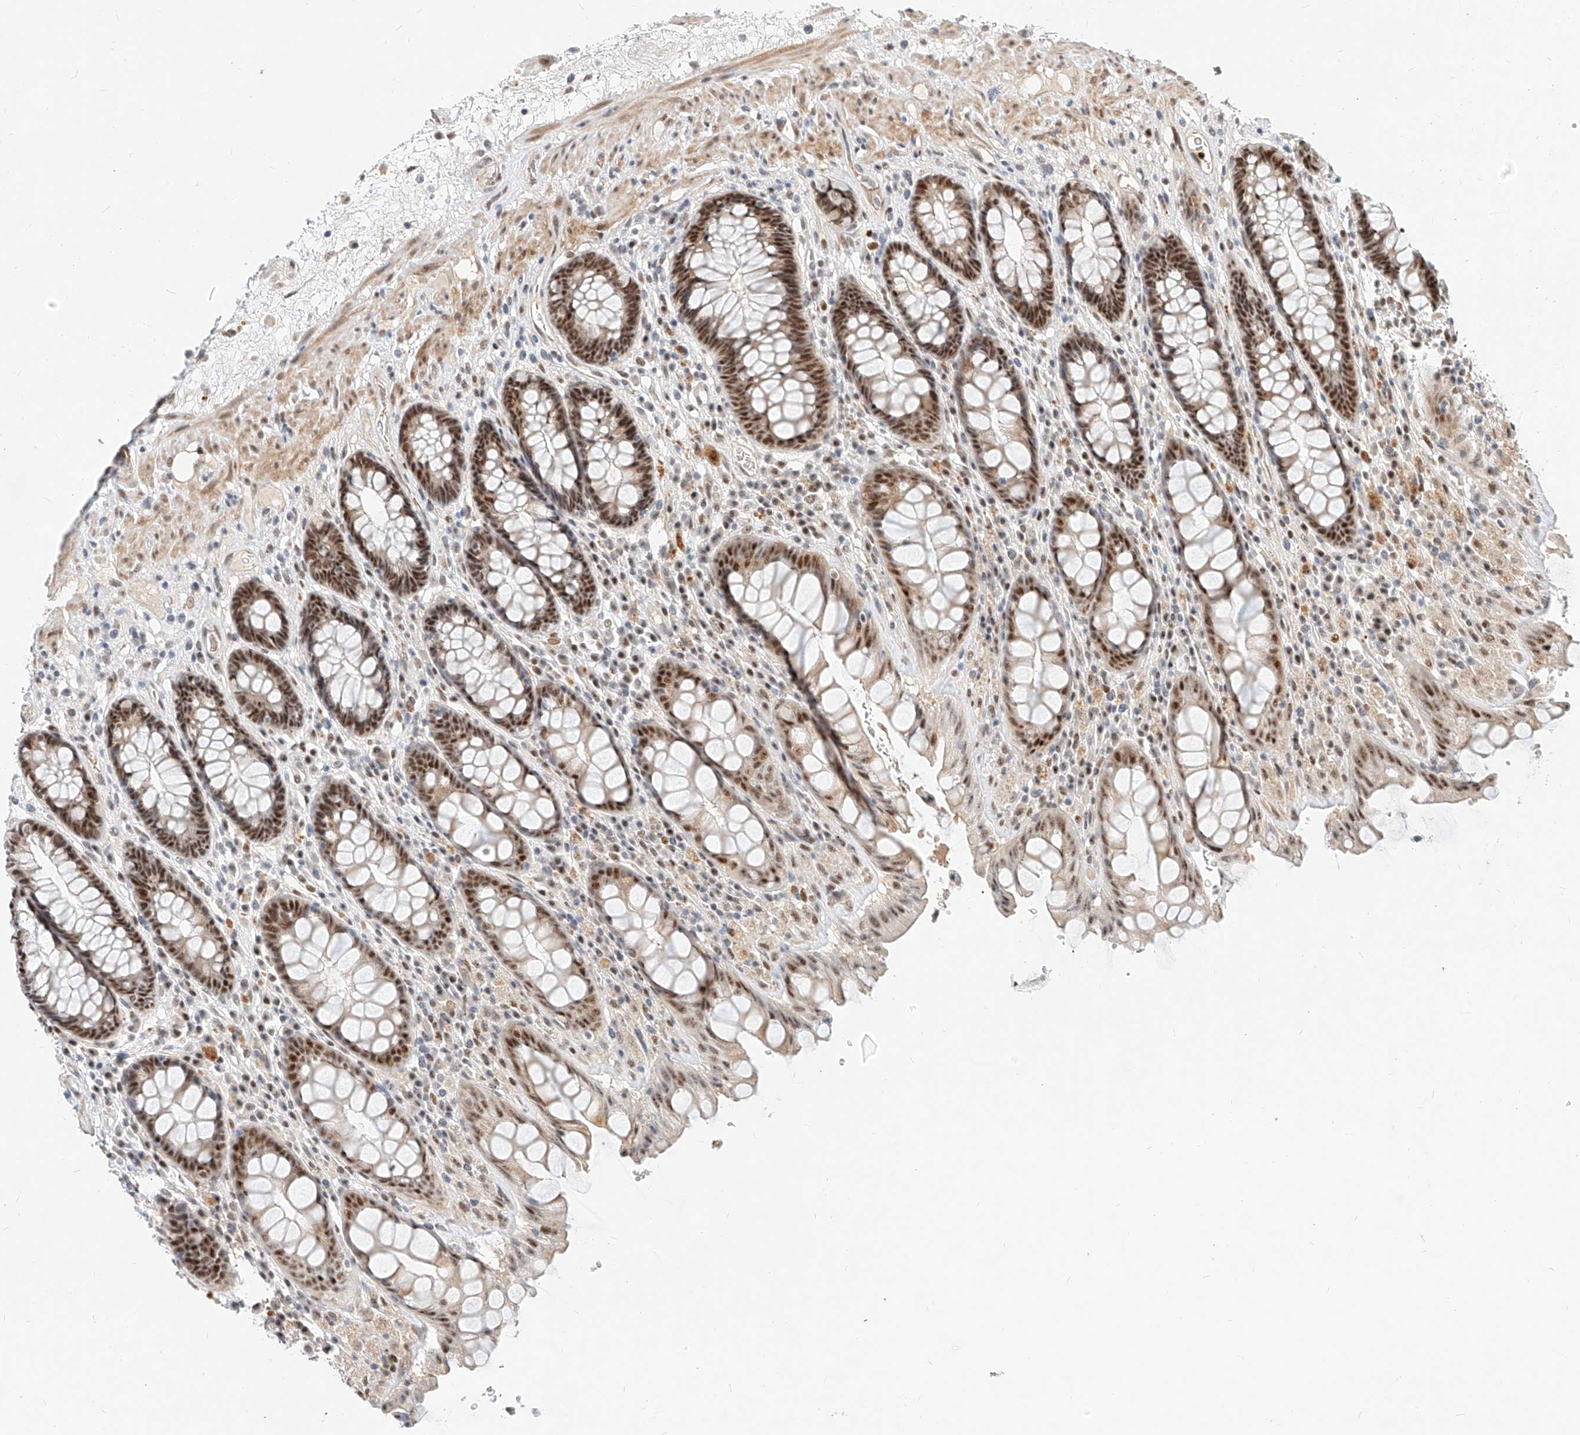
{"staining": {"intensity": "strong", "quantity": ">75%", "location": "nuclear"}, "tissue": "rectum", "cell_type": "Glandular cells", "image_type": "normal", "snomed": [{"axis": "morphology", "description": "Normal tissue, NOS"}, {"axis": "topography", "description": "Rectum"}], "caption": "Immunohistochemical staining of normal rectum reveals >75% levels of strong nuclear protein positivity in approximately >75% of glandular cells. (DAB = brown stain, brightfield microscopy at high magnification).", "gene": "CBX8", "patient": {"sex": "male", "age": 64}}